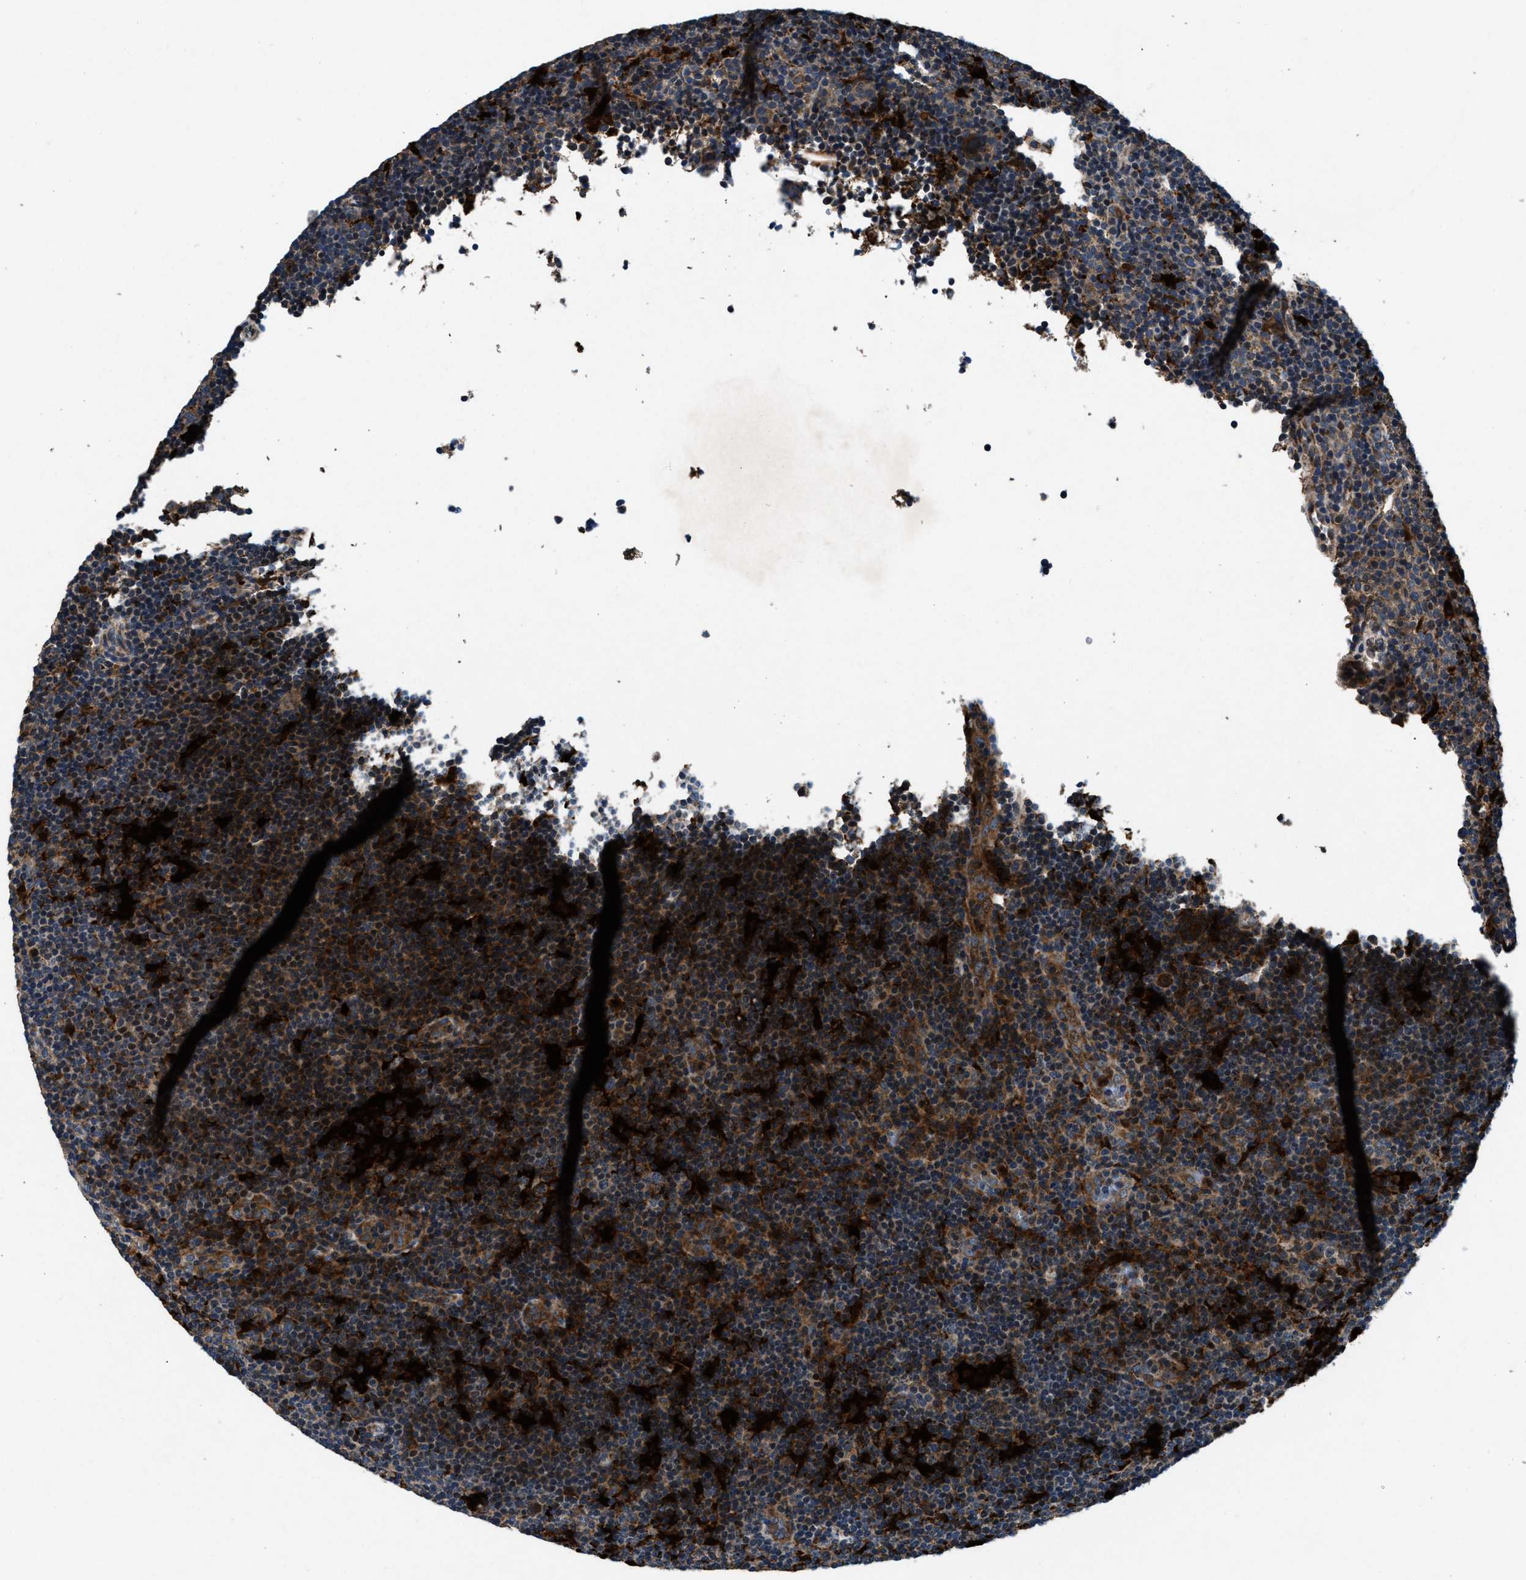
{"staining": {"intensity": "moderate", "quantity": ">75%", "location": "cytoplasmic/membranous"}, "tissue": "lymphoma", "cell_type": "Tumor cells", "image_type": "cancer", "snomed": [{"axis": "morphology", "description": "Hodgkin's disease, NOS"}, {"axis": "topography", "description": "Lymph node"}], "caption": "An image showing moderate cytoplasmic/membranous positivity in approximately >75% of tumor cells in lymphoma, as visualized by brown immunohistochemical staining.", "gene": "FAM221A", "patient": {"sex": "female", "age": 57}}